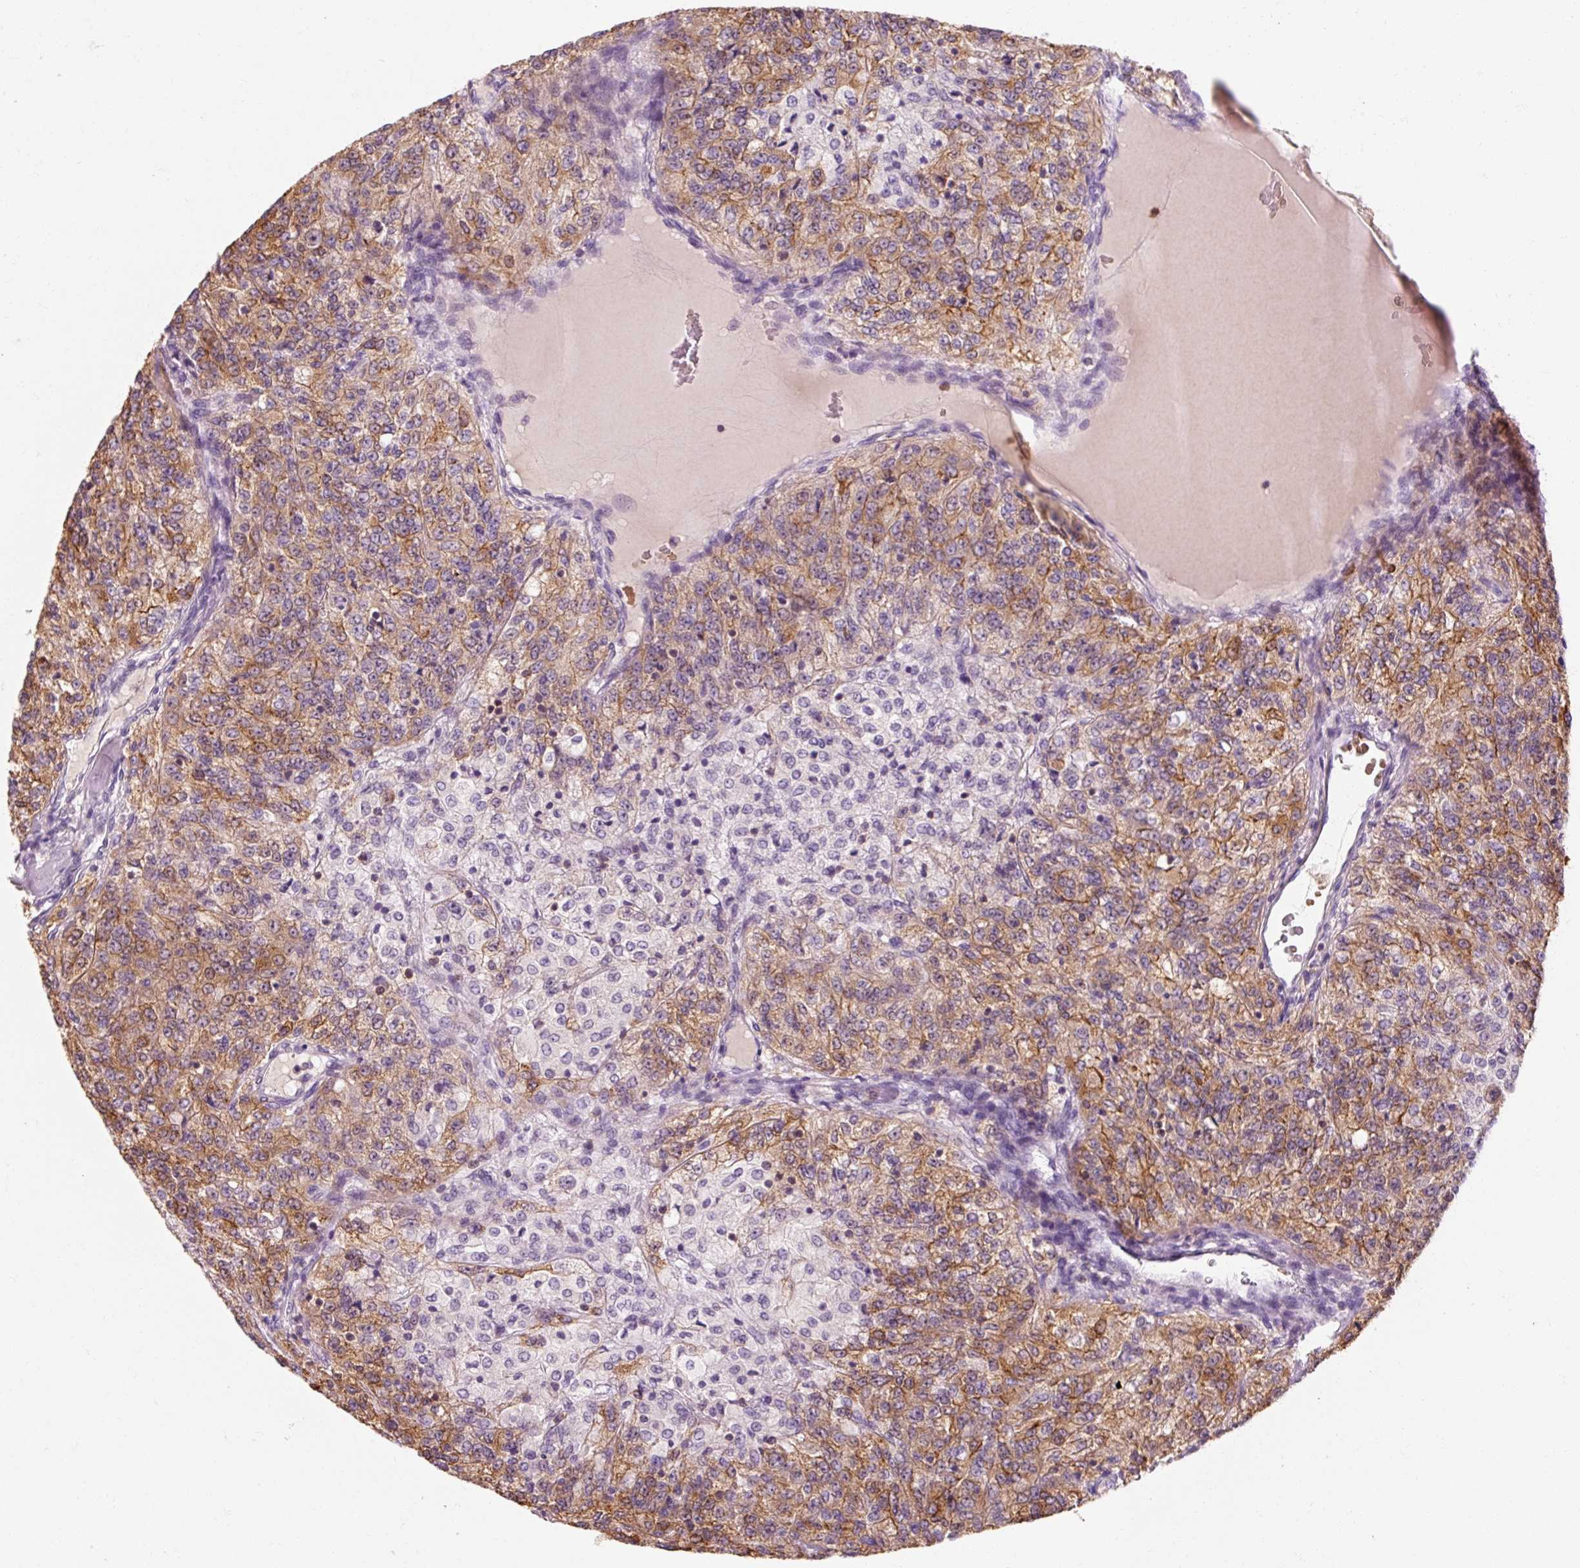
{"staining": {"intensity": "strong", "quantity": "25%-75%", "location": "cytoplasmic/membranous"}, "tissue": "renal cancer", "cell_type": "Tumor cells", "image_type": "cancer", "snomed": [{"axis": "morphology", "description": "Adenocarcinoma, NOS"}, {"axis": "topography", "description": "Kidney"}], "caption": "A high amount of strong cytoplasmic/membranous expression is seen in approximately 25%-75% of tumor cells in renal adenocarcinoma tissue. (brown staining indicates protein expression, while blue staining denotes nuclei).", "gene": "OR8K1", "patient": {"sex": "female", "age": 63}}